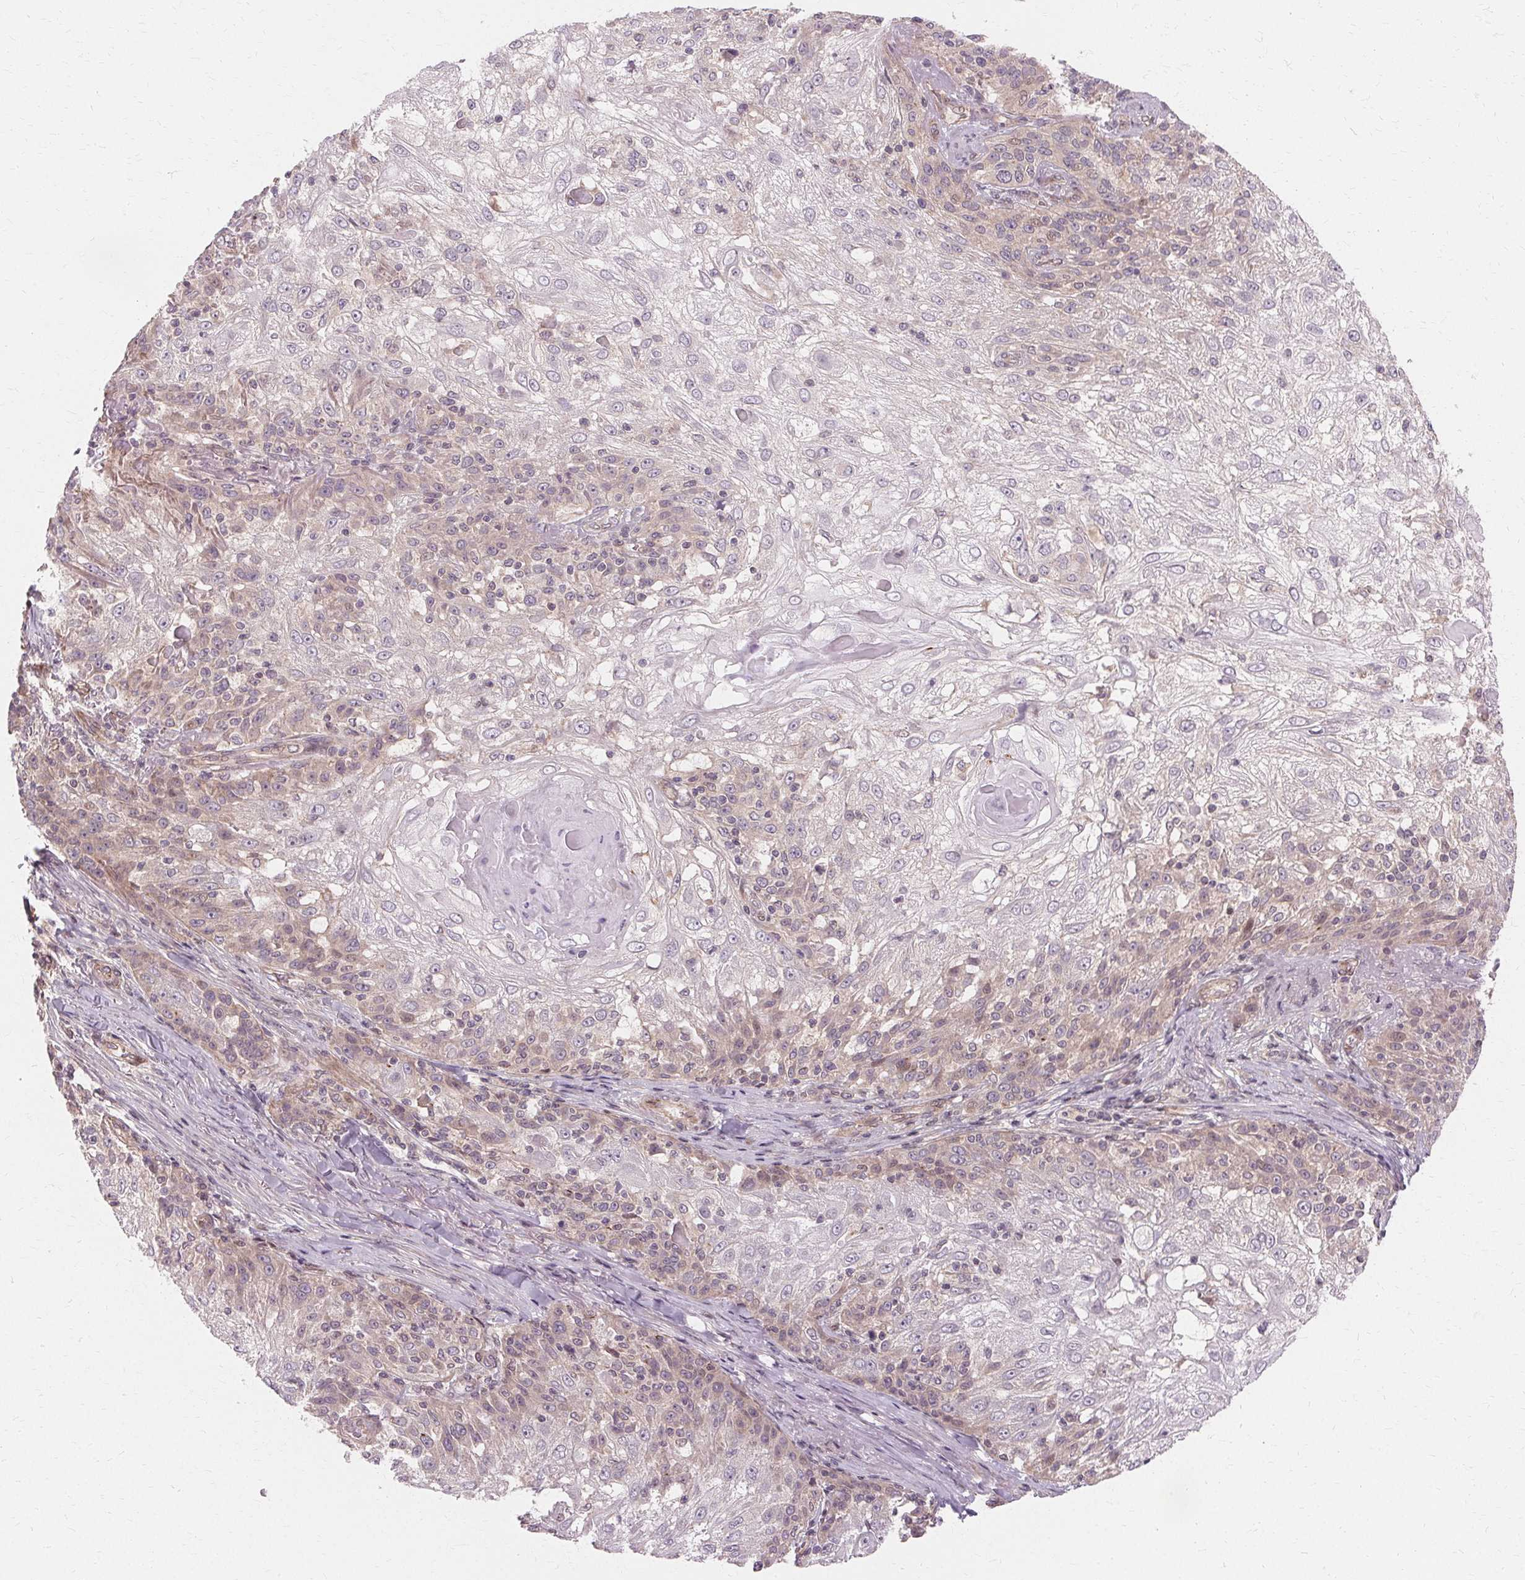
{"staining": {"intensity": "weak", "quantity": "<25%", "location": "cytoplasmic/membranous"}, "tissue": "skin cancer", "cell_type": "Tumor cells", "image_type": "cancer", "snomed": [{"axis": "morphology", "description": "Normal tissue, NOS"}, {"axis": "morphology", "description": "Squamous cell carcinoma, NOS"}, {"axis": "topography", "description": "Skin"}], "caption": "Immunohistochemistry of skin cancer (squamous cell carcinoma) demonstrates no staining in tumor cells.", "gene": "USP8", "patient": {"sex": "female", "age": 83}}